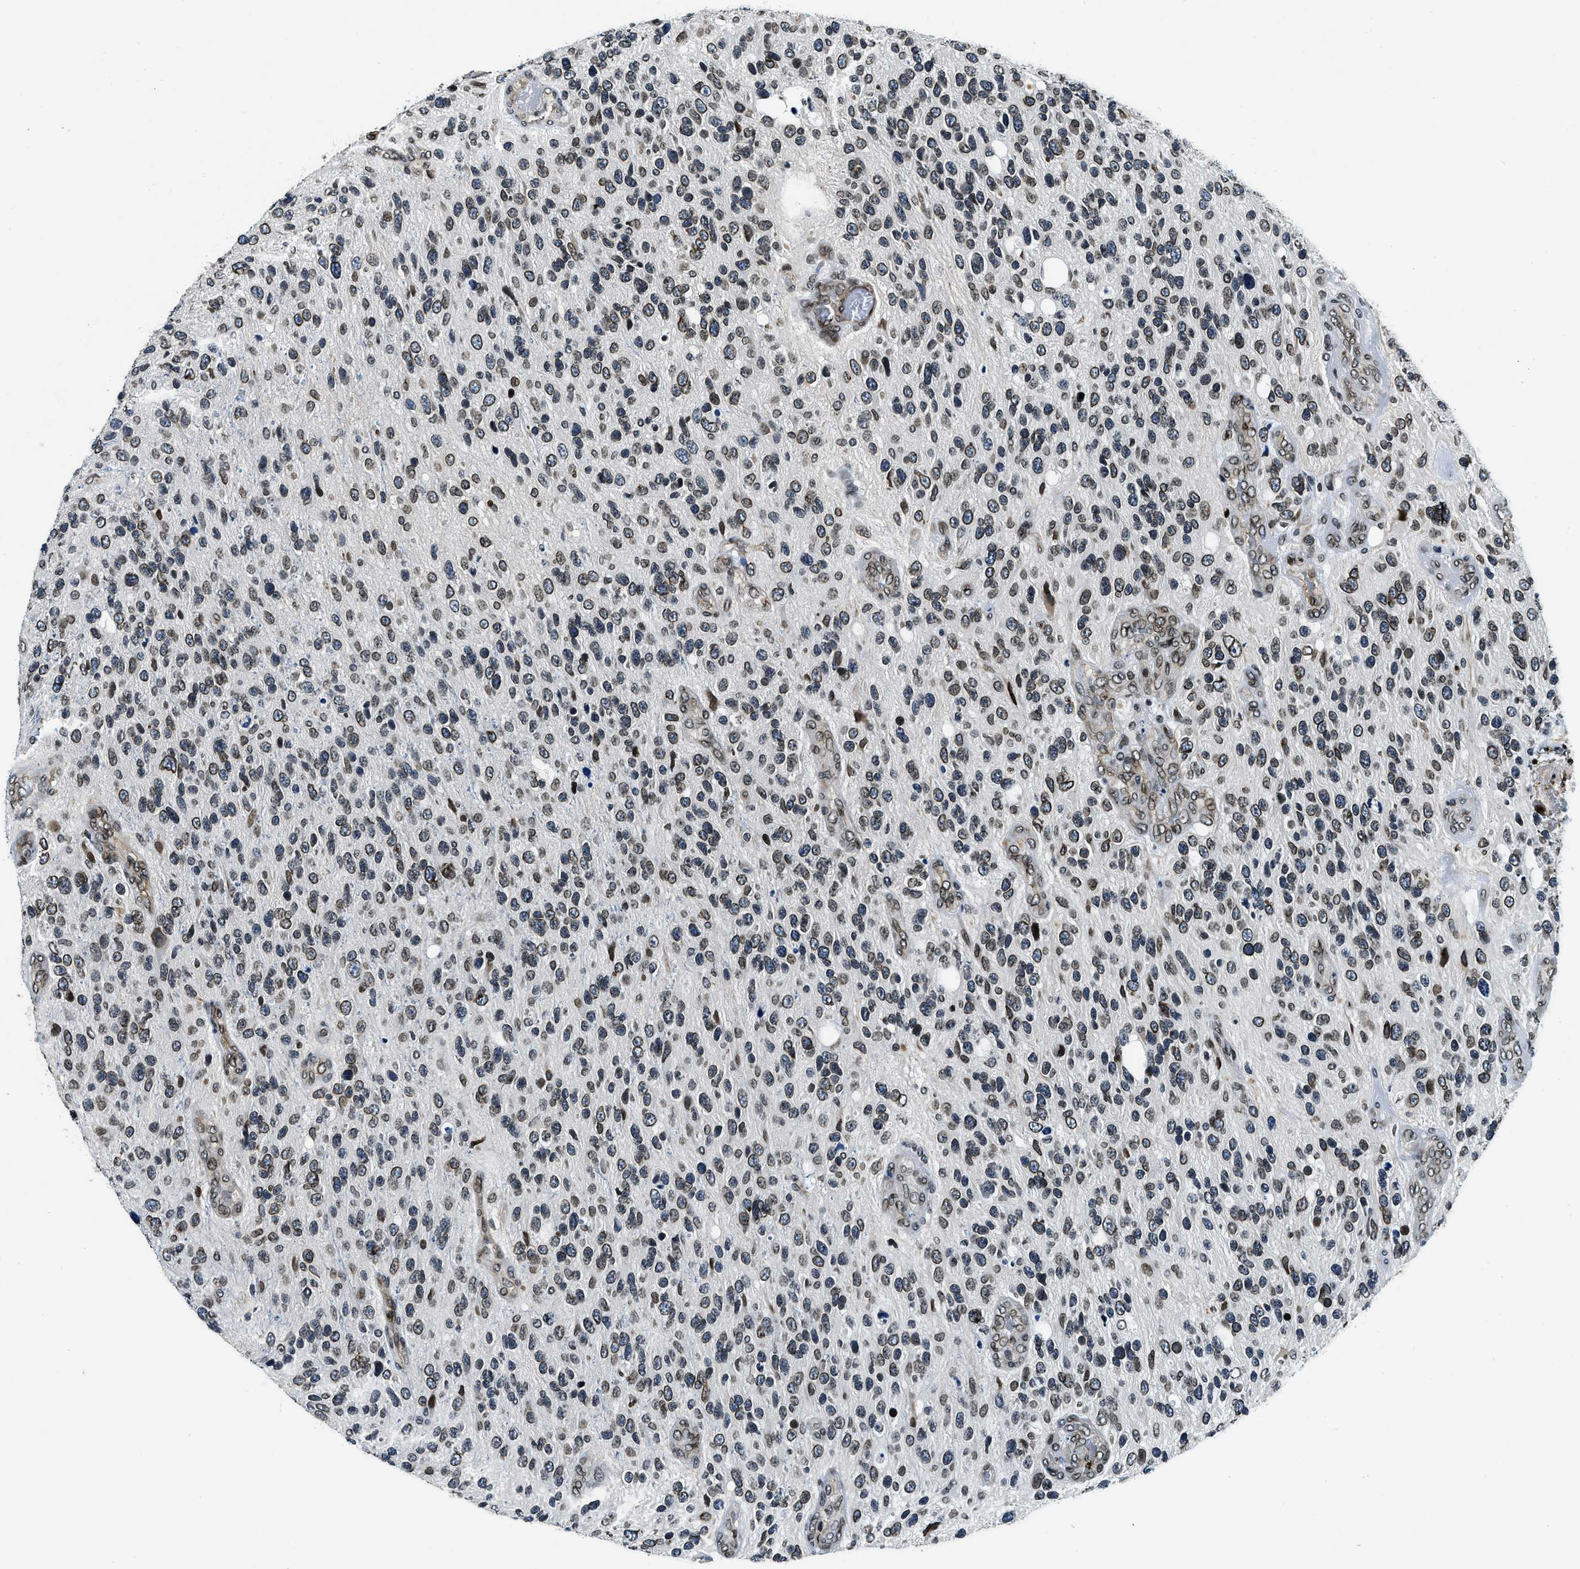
{"staining": {"intensity": "weak", "quantity": ">75%", "location": "nuclear"}, "tissue": "glioma", "cell_type": "Tumor cells", "image_type": "cancer", "snomed": [{"axis": "morphology", "description": "Glioma, malignant, High grade"}, {"axis": "topography", "description": "Brain"}], "caption": "Tumor cells exhibit low levels of weak nuclear expression in approximately >75% of cells in human malignant glioma (high-grade). The staining was performed using DAB (3,3'-diaminobenzidine), with brown indicating positive protein expression. Nuclei are stained blue with hematoxylin.", "gene": "ZC3HC1", "patient": {"sex": "female", "age": 58}}